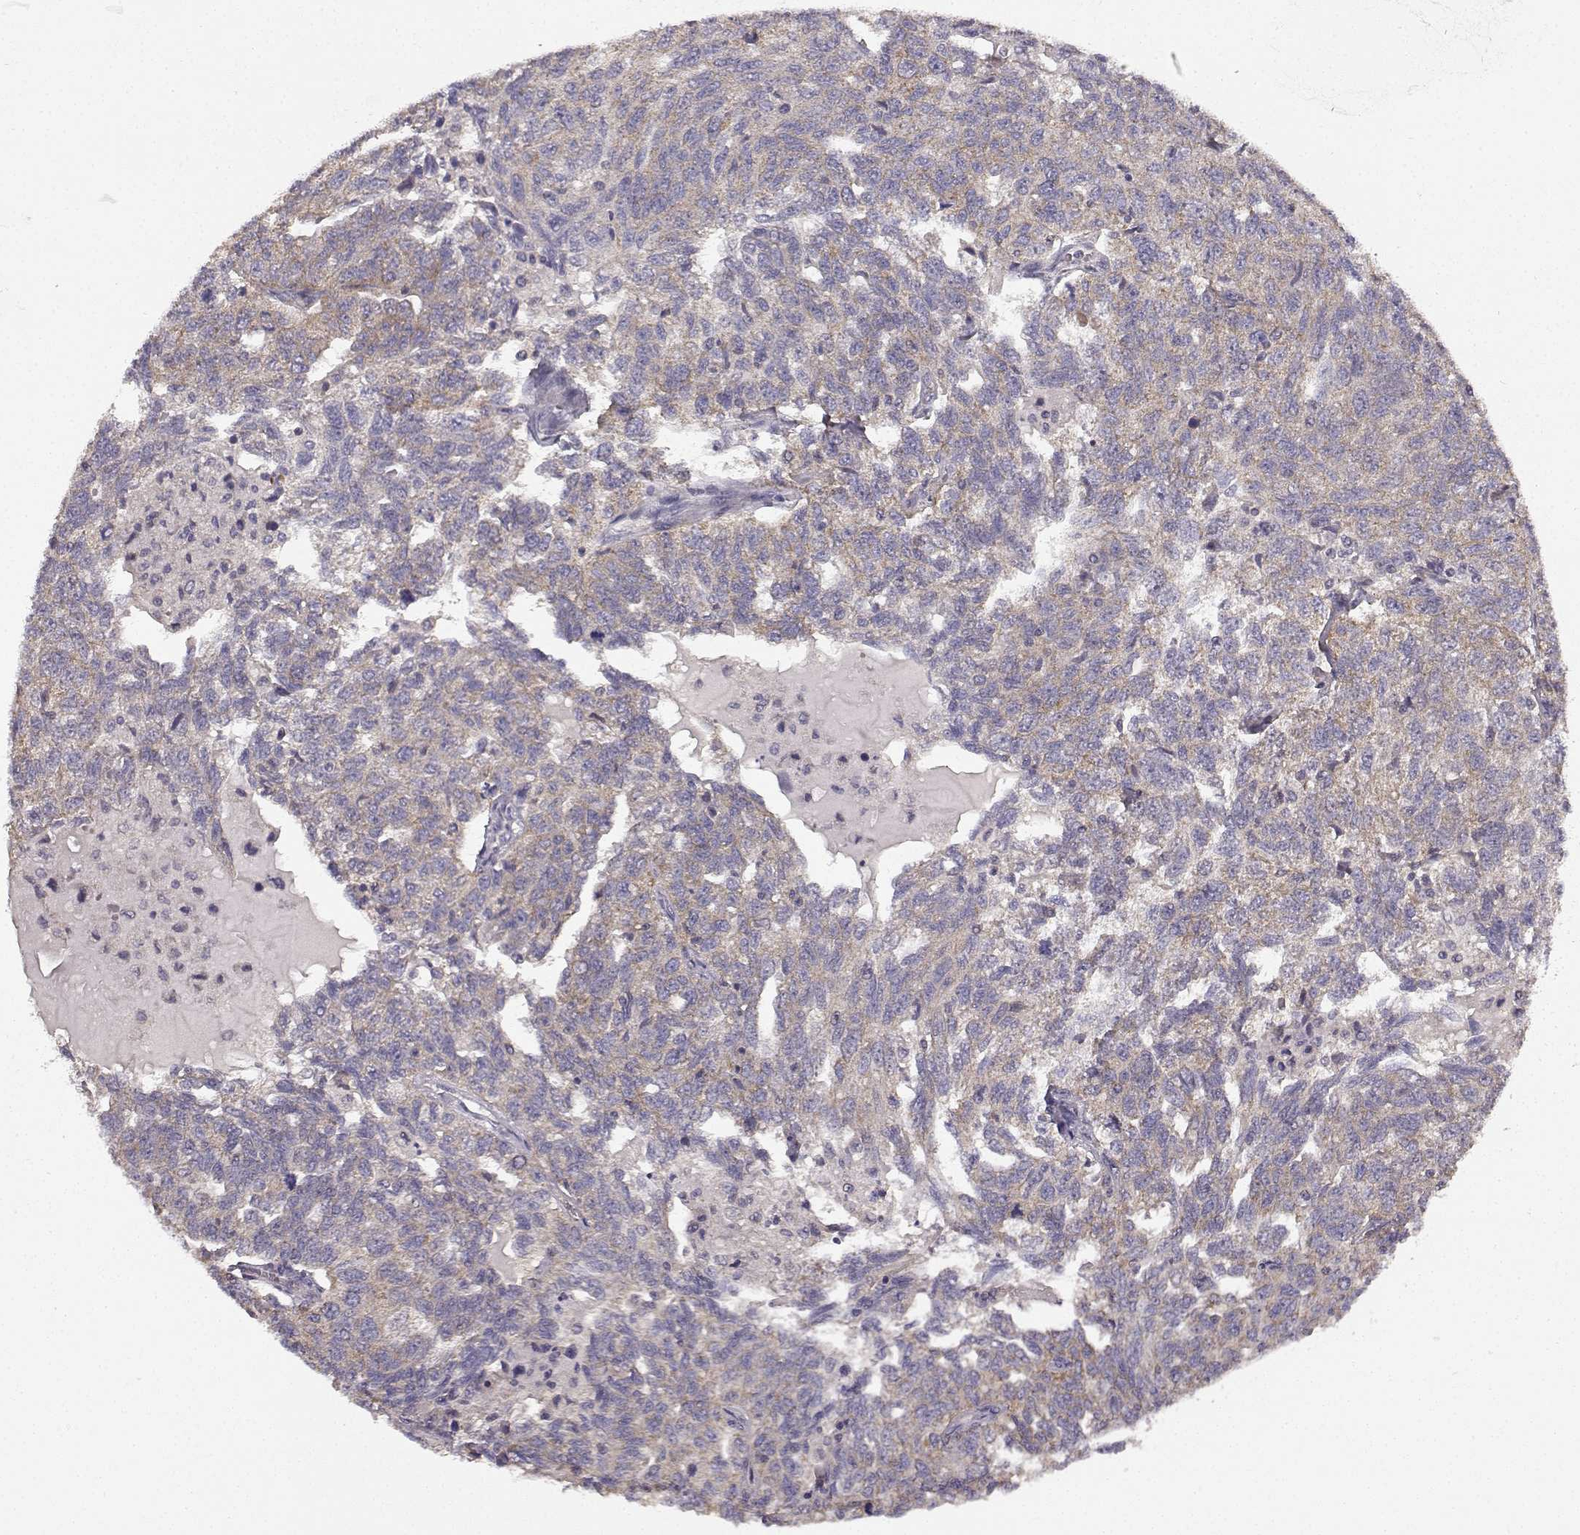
{"staining": {"intensity": "weak", "quantity": ">75%", "location": "cytoplasmic/membranous"}, "tissue": "ovarian cancer", "cell_type": "Tumor cells", "image_type": "cancer", "snomed": [{"axis": "morphology", "description": "Cystadenocarcinoma, serous, NOS"}, {"axis": "topography", "description": "Ovary"}], "caption": "Immunohistochemical staining of serous cystadenocarcinoma (ovarian) shows low levels of weak cytoplasmic/membranous protein staining in about >75% of tumor cells.", "gene": "ERBB3", "patient": {"sex": "female", "age": 71}}